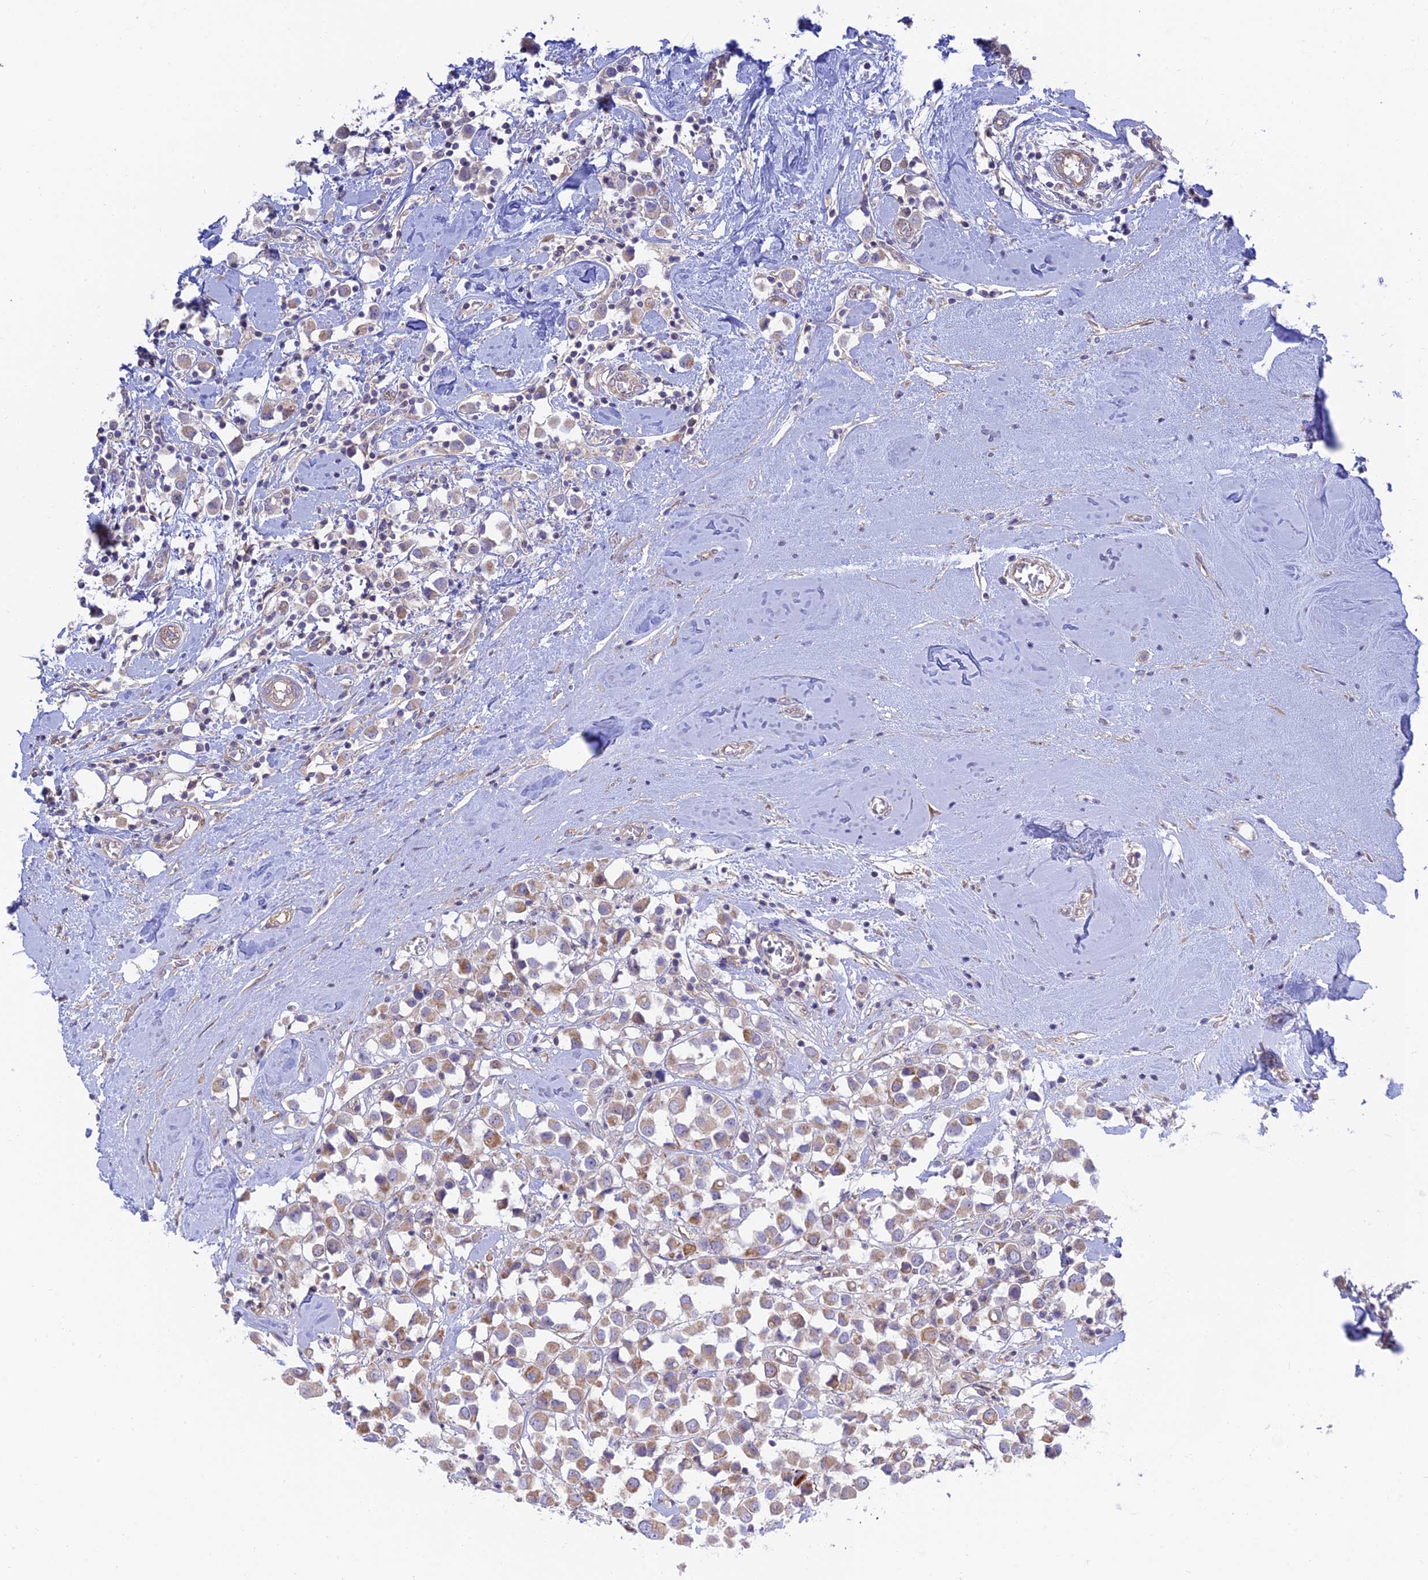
{"staining": {"intensity": "weak", "quantity": ">75%", "location": "cytoplasmic/membranous"}, "tissue": "breast cancer", "cell_type": "Tumor cells", "image_type": "cancer", "snomed": [{"axis": "morphology", "description": "Duct carcinoma"}, {"axis": "topography", "description": "Breast"}], "caption": "Immunohistochemistry image of human breast cancer stained for a protein (brown), which reveals low levels of weak cytoplasmic/membranous expression in about >75% of tumor cells.", "gene": "KCNAB1", "patient": {"sex": "female", "age": 61}}